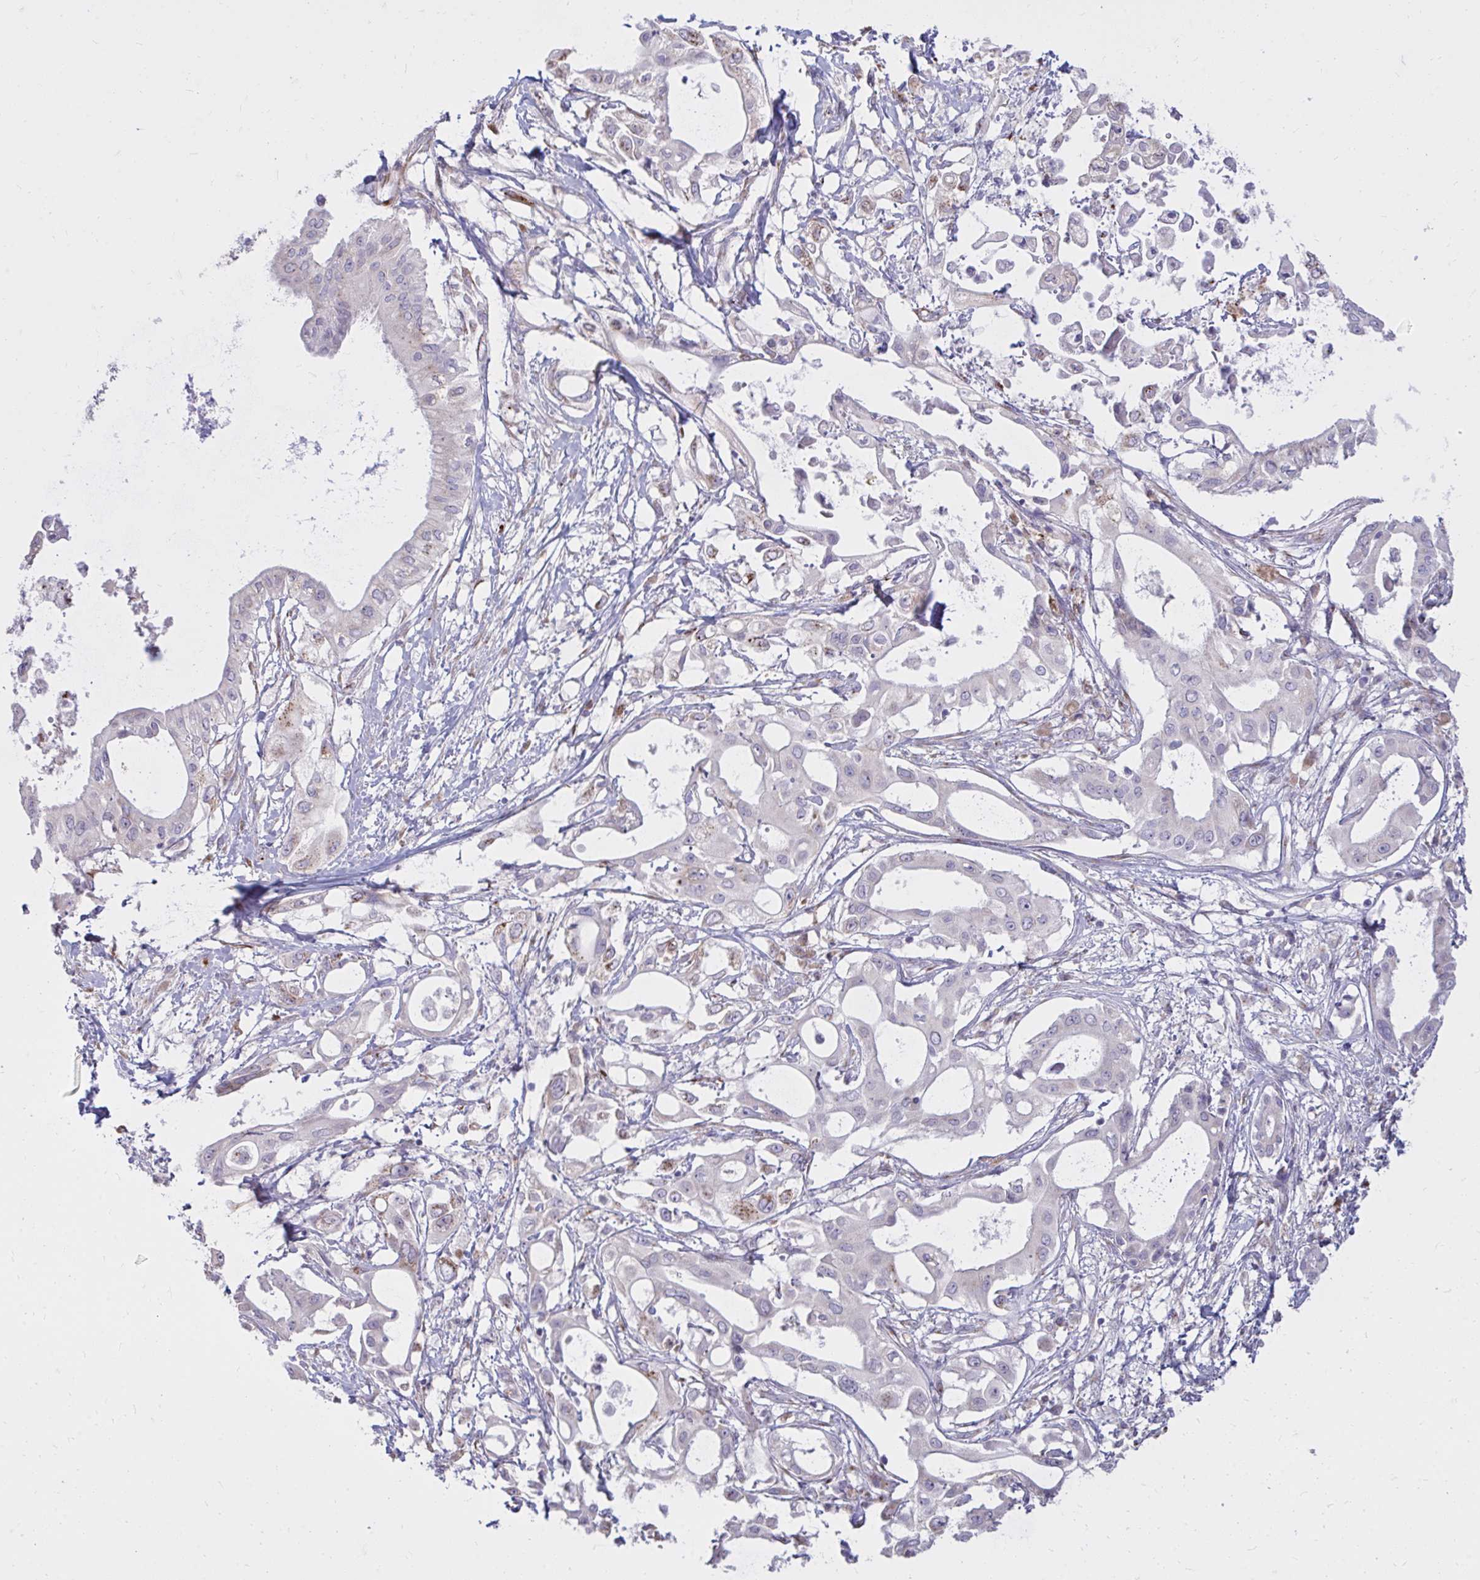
{"staining": {"intensity": "weak", "quantity": "<25%", "location": "cytoplasmic/membranous"}, "tissue": "pancreatic cancer", "cell_type": "Tumor cells", "image_type": "cancer", "snomed": [{"axis": "morphology", "description": "Adenocarcinoma, NOS"}, {"axis": "topography", "description": "Pancreas"}], "caption": "Immunohistochemistry photomicrograph of human pancreatic adenocarcinoma stained for a protein (brown), which reveals no expression in tumor cells. (Brightfield microscopy of DAB (3,3'-diaminobenzidine) immunohistochemistry (IHC) at high magnification).", "gene": "RAB6B", "patient": {"sex": "female", "age": 68}}